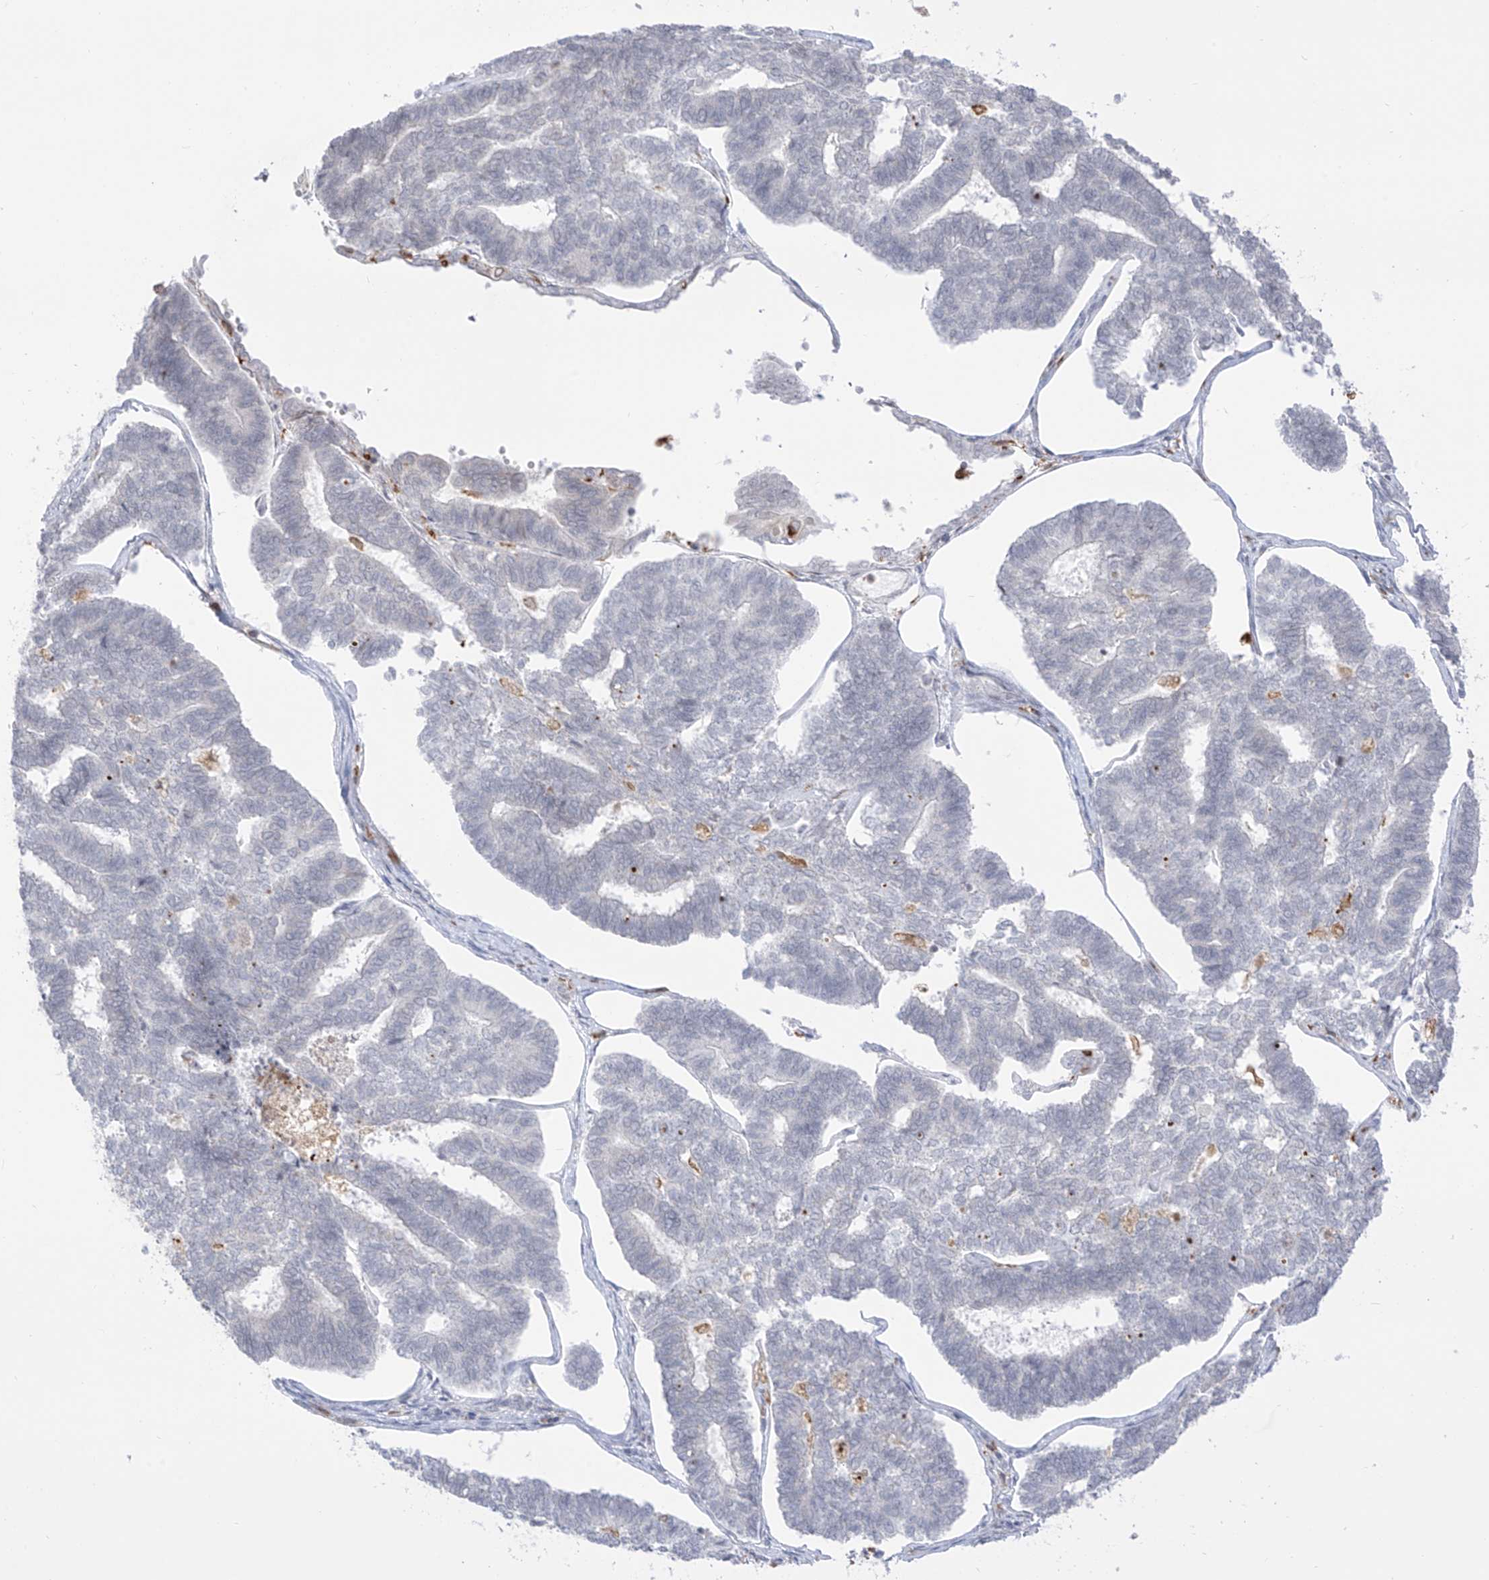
{"staining": {"intensity": "negative", "quantity": "none", "location": "none"}, "tissue": "endometrial cancer", "cell_type": "Tumor cells", "image_type": "cancer", "snomed": [{"axis": "morphology", "description": "Adenocarcinoma, NOS"}, {"axis": "topography", "description": "Endometrium"}], "caption": "IHC micrograph of endometrial adenocarcinoma stained for a protein (brown), which reveals no positivity in tumor cells.", "gene": "TBXAS1", "patient": {"sex": "female", "age": 70}}